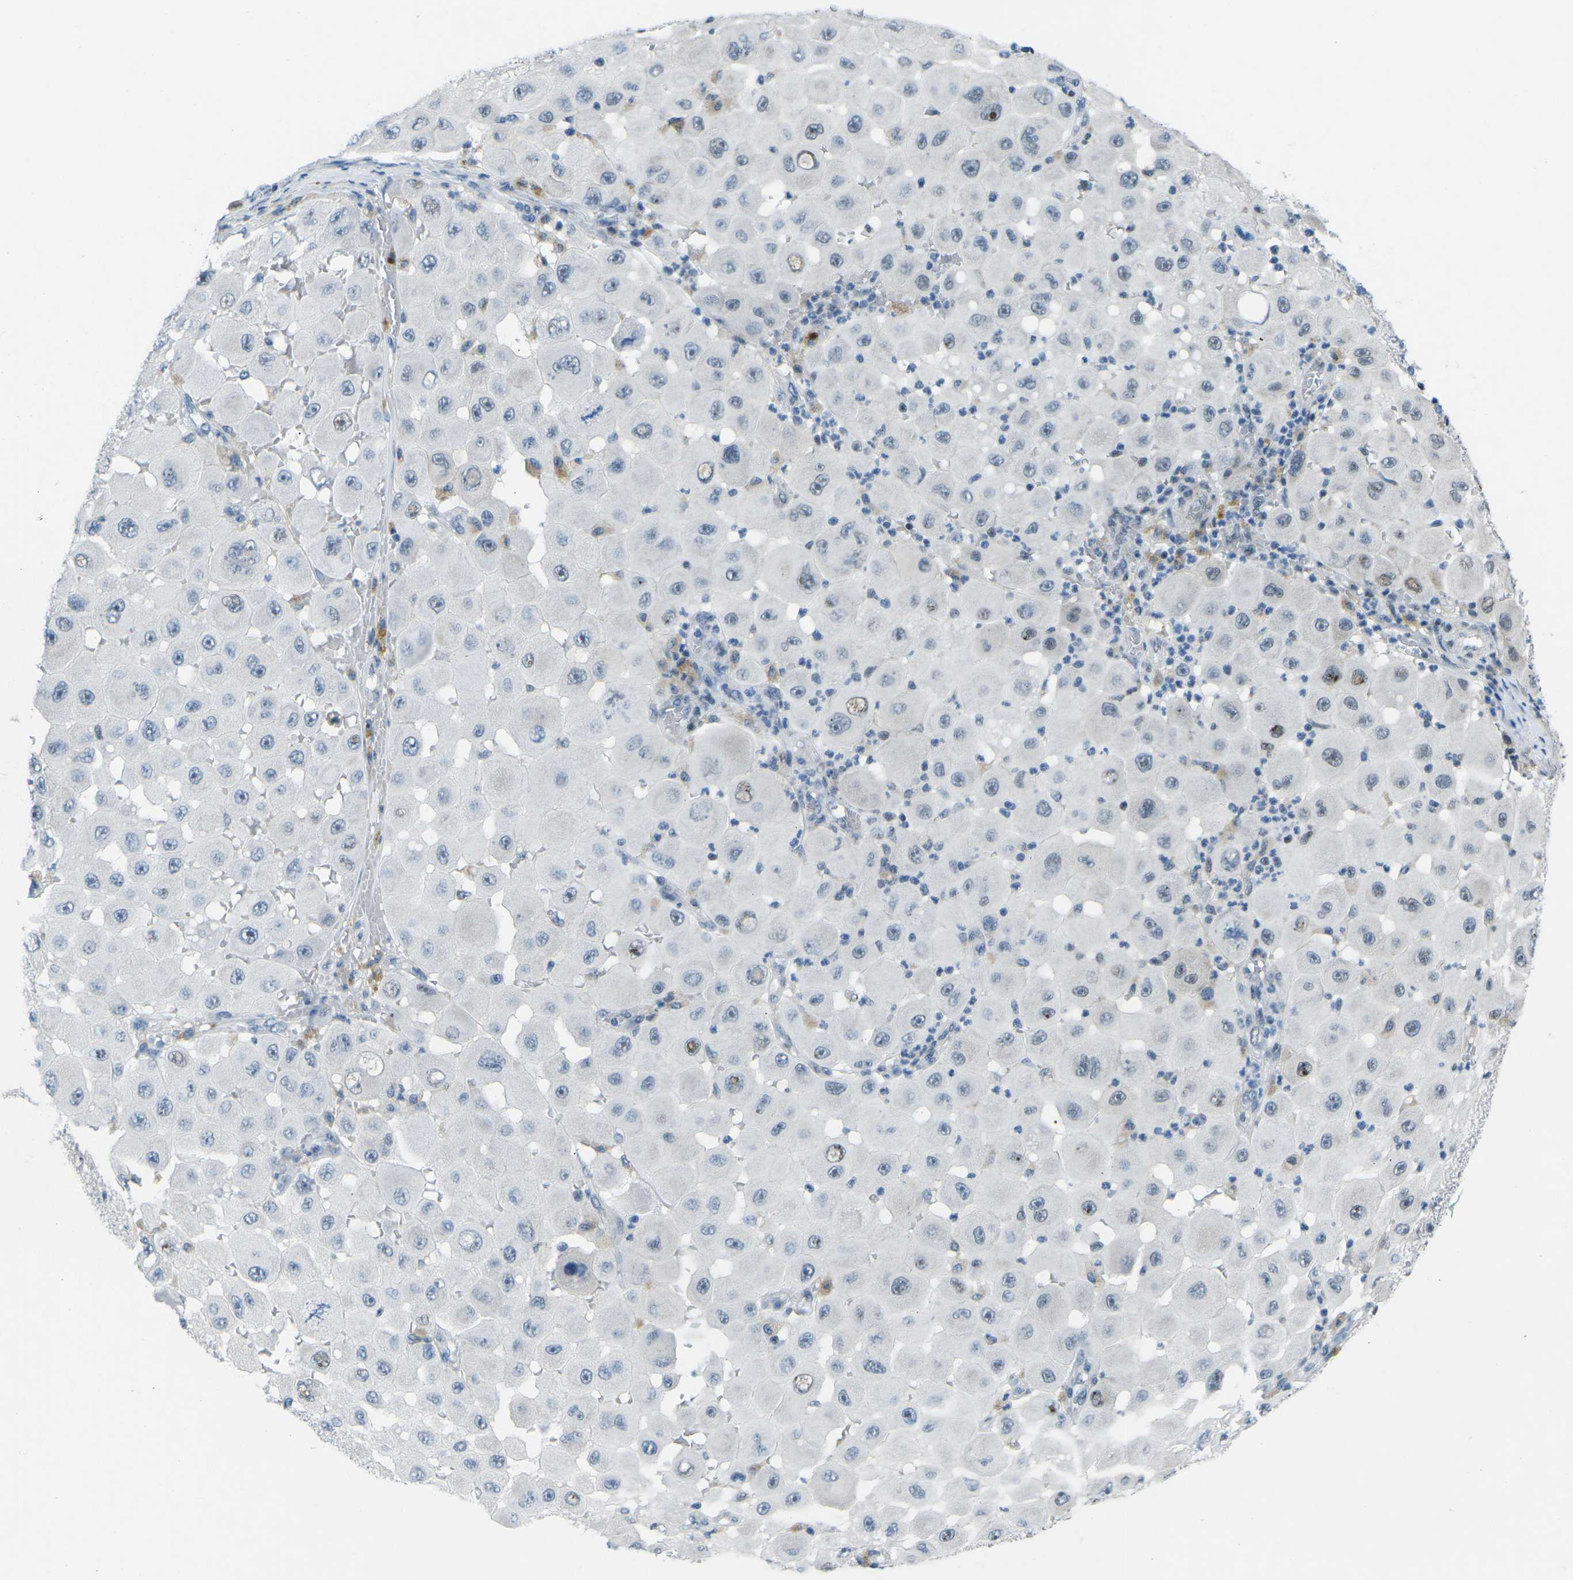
{"staining": {"intensity": "moderate", "quantity": "<25%", "location": "nuclear"}, "tissue": "melanoma", "cell_type": "Tumor cells", "image_type": "cancer", "snomed": [{"axis": "morphology", "description": "Malignant melanoma, NOS"}, {"axis": "topography", "description": "Skin"}], "caption": "Immunohistochemistry (IHC) staining of melanoma, which demonstrates low levels of moderate nuclear expression in about <25% of tumor cells indicating moderate nuclear protein positivity. The staining was performed using DAB (3,3'-diaminobenzidine) (brown) for protein detection and nuclei were counterstained in hematoxylin (blue).", "gene": "MBNL1", "patient": {"sex": "female", "age": 81}}